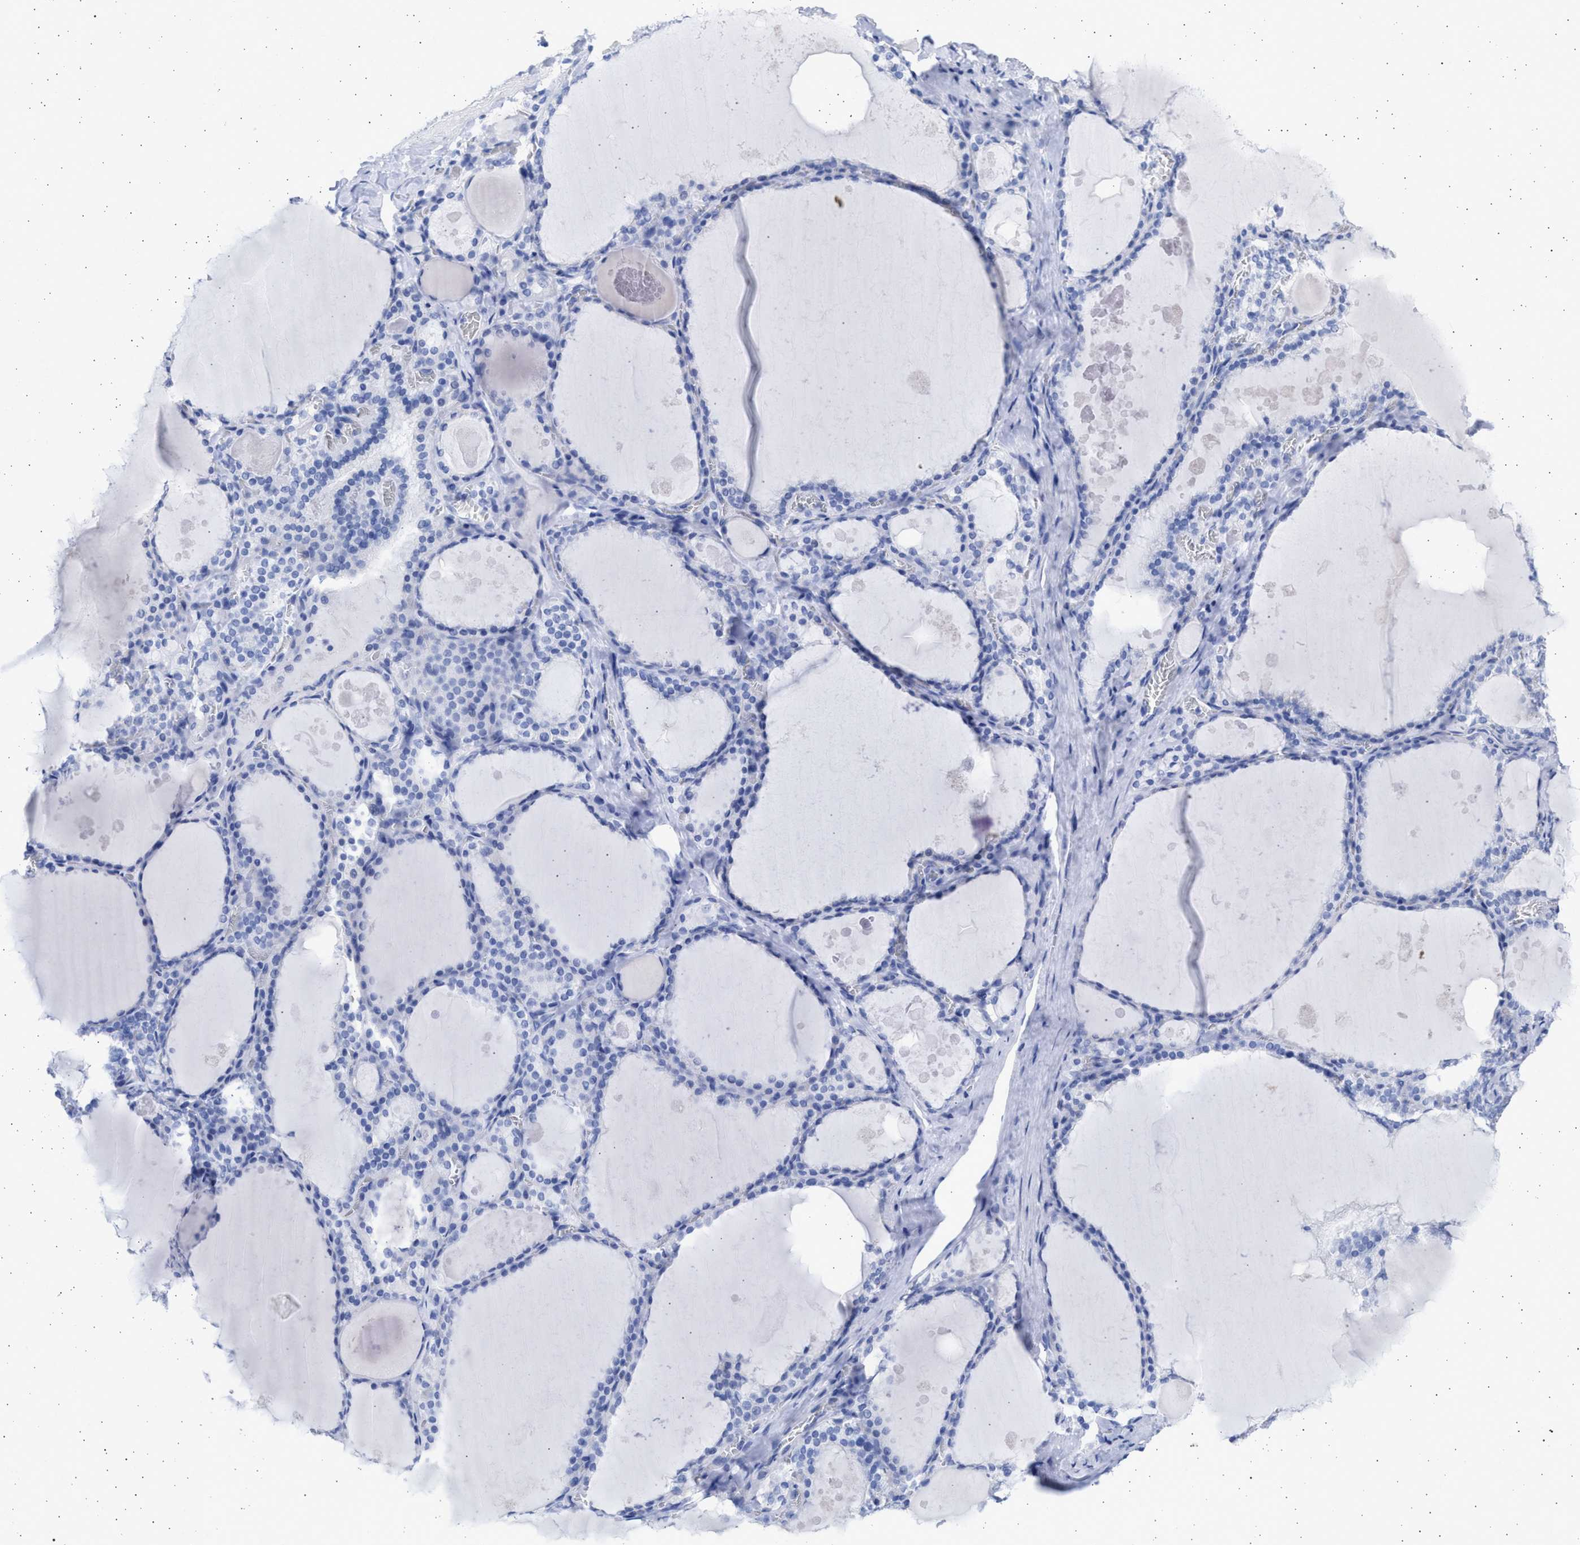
{"staining": {"intensity": "negative", "quantity": "none", "location": "none"}, "tissue": "thyroid gland", "cell_type": "Glandular cells", "image_type": "normal", "snomed": [{"axis": "morphology", "description": "Normal tissue, NOS"}, {"axis": "topography", "description": "Thyroid gland"}], "caption": "Protein analysis of benign thyroid gland displays no significant expression in glandular cells.", "gene": "ALDOC", "patient": {"sex": "male", "age": 56}}